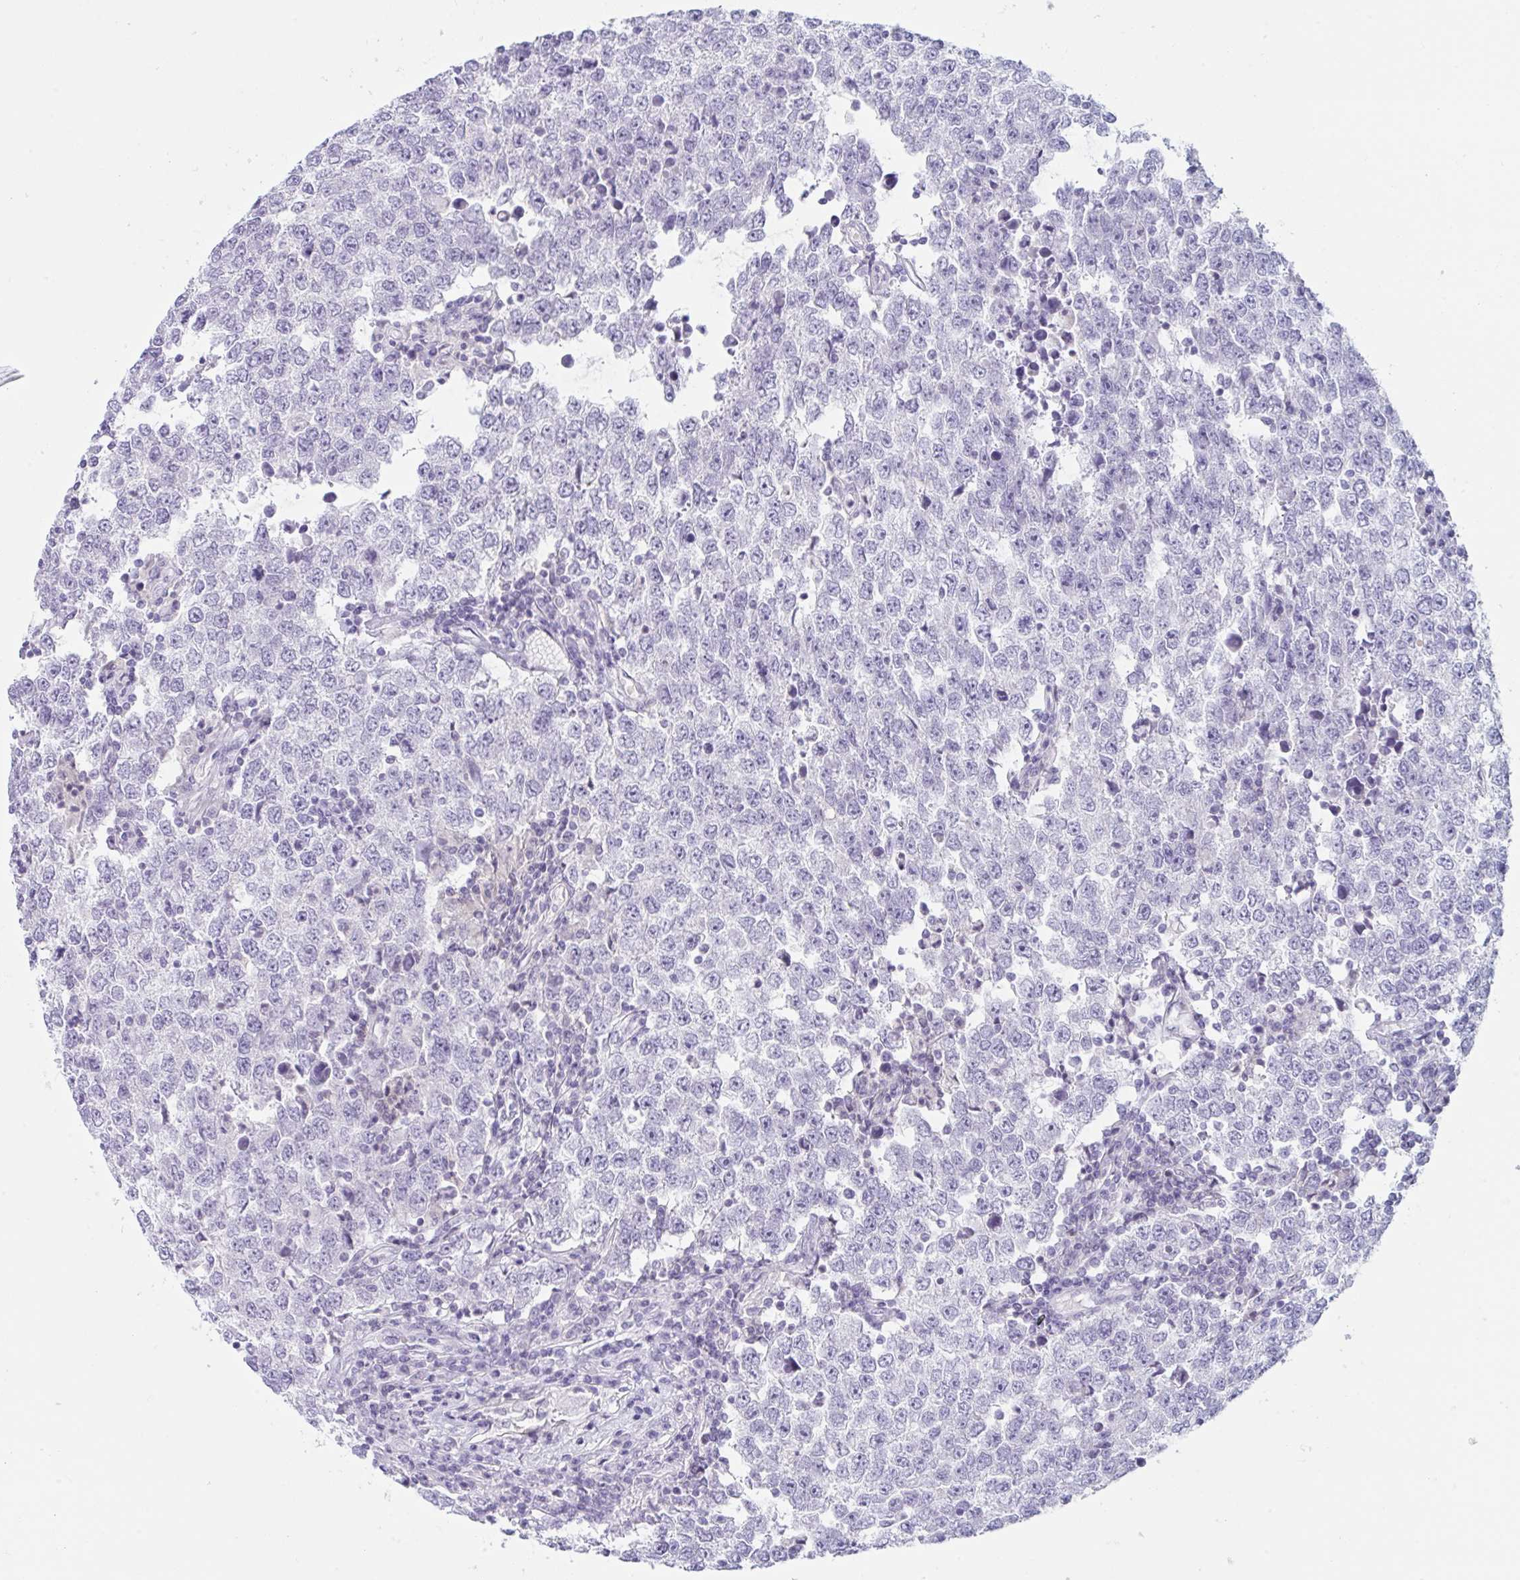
{"staining": {"intensity": "negative", "quantity": "none", "location": "none"}, "tissue": "testis cancer", "cell_type": "Tumor cells", "image_type": "cancer", "snomed": [{"axis": "morphology", "description": "Seminoma, NOS"}, {"axis": "morphology", "description": "Carcinoma, Embryonal, NOS"}, {"axis": "topography", "description": "Testis"}], "caption": "DAB (3,3'-diaminobenzidine) immunohistochemical staining of testis embryonal carcinoma reveals no significant staining in tumor cells.", "gene": "TANK", "patient": {"sex": "male", "age": 28}}